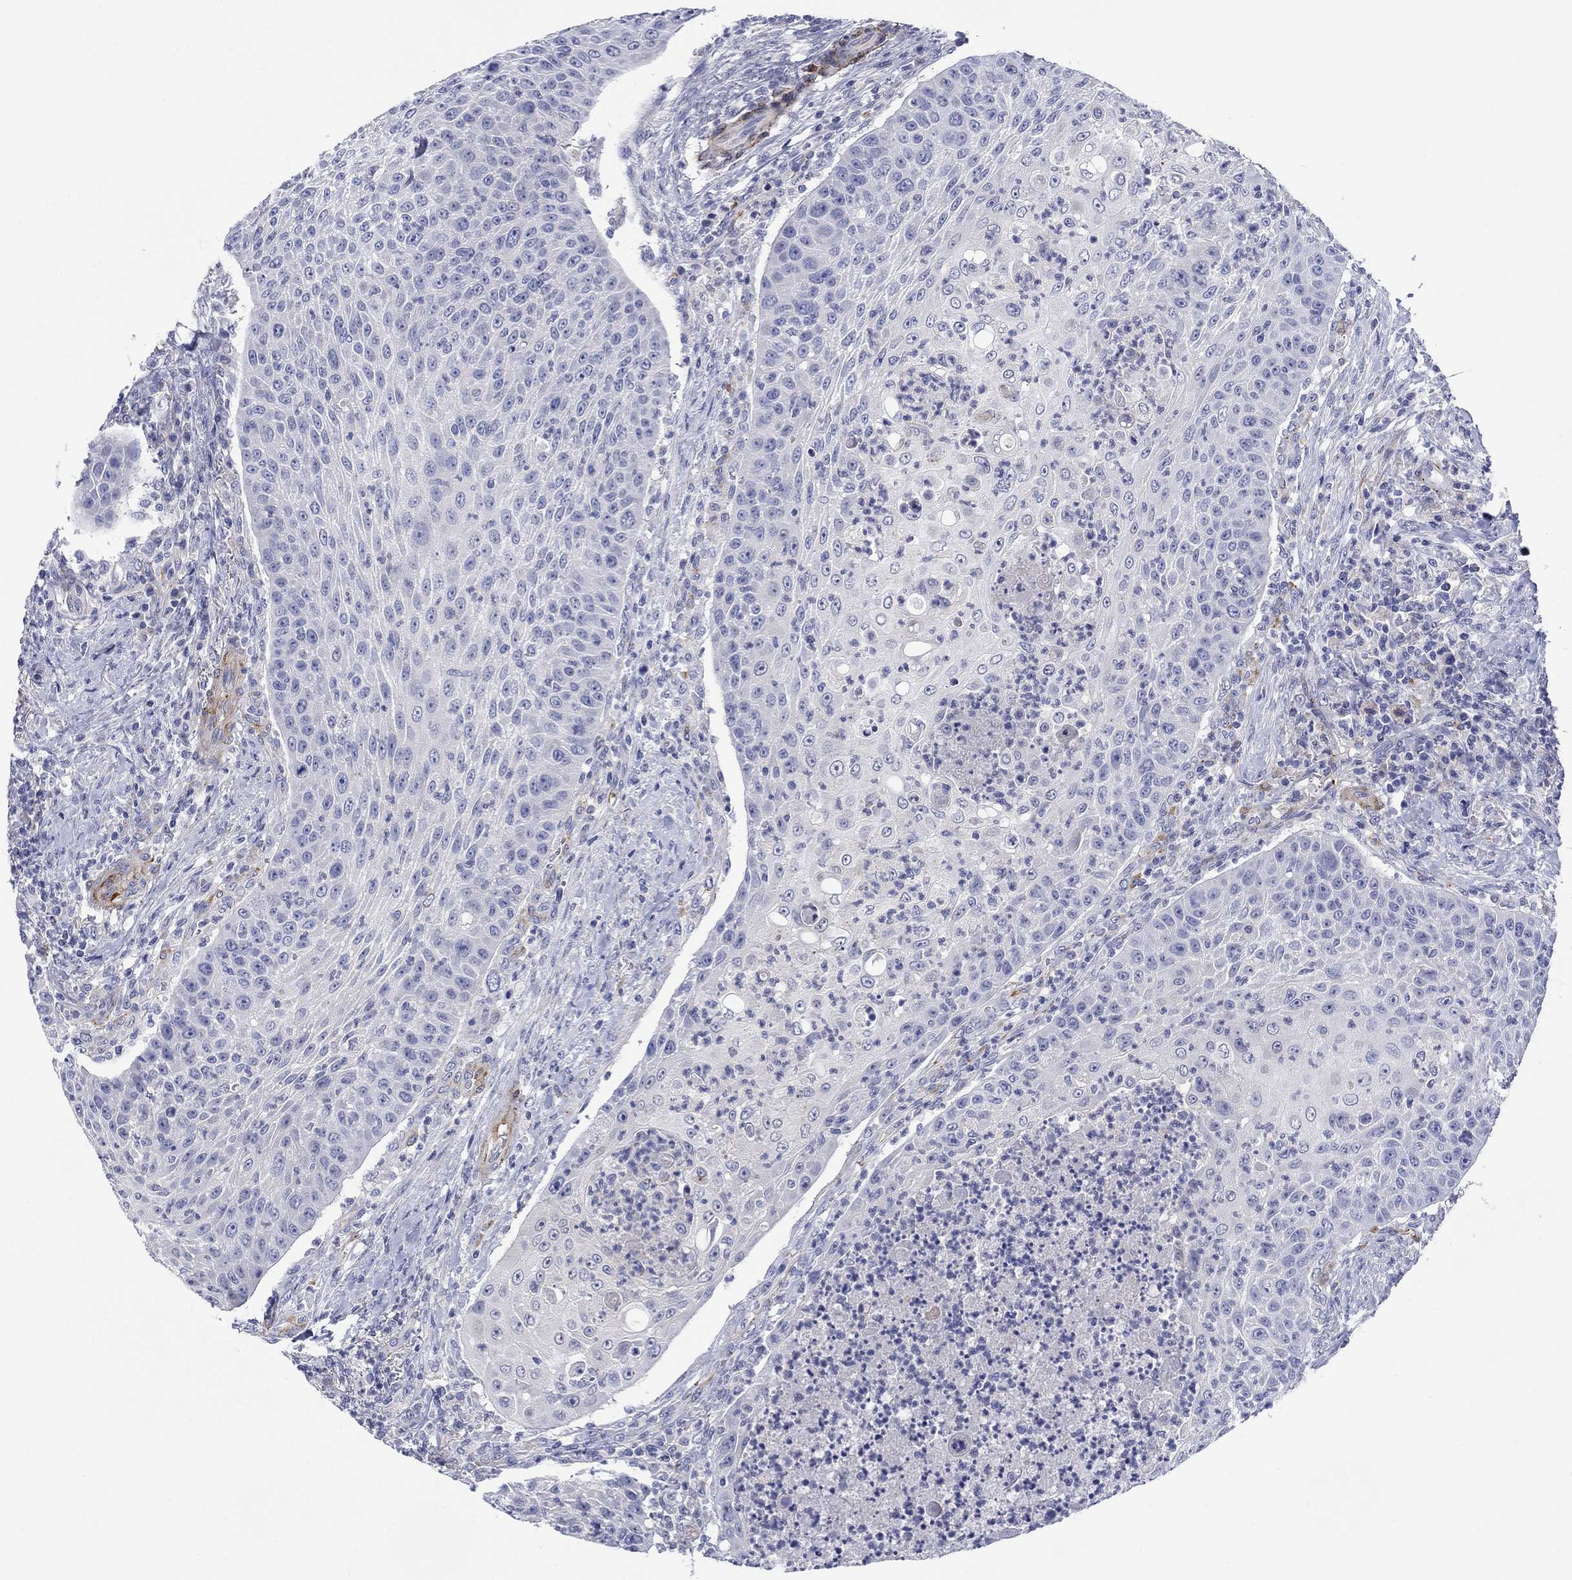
{"staining": {"intensity": "negative", "quantity": "none", "location": "none"}, "tissue": "head and neck cancer", "cell_type": "Tumor cells", "image_type": "cancer", "snomed": [{"axis": "morphology", "description": "Squamous cell carcinoma, NOS"}, {"axis": "topography", "description": "Head-Neck"}], "caption": "A micrograph of squamous cell carcinoma (head and neck) stained for a protein exhibits no brown staining in tumor cells.", "gene": "PTPRZ1", "patient": {"sex": "male", "age": 69}}